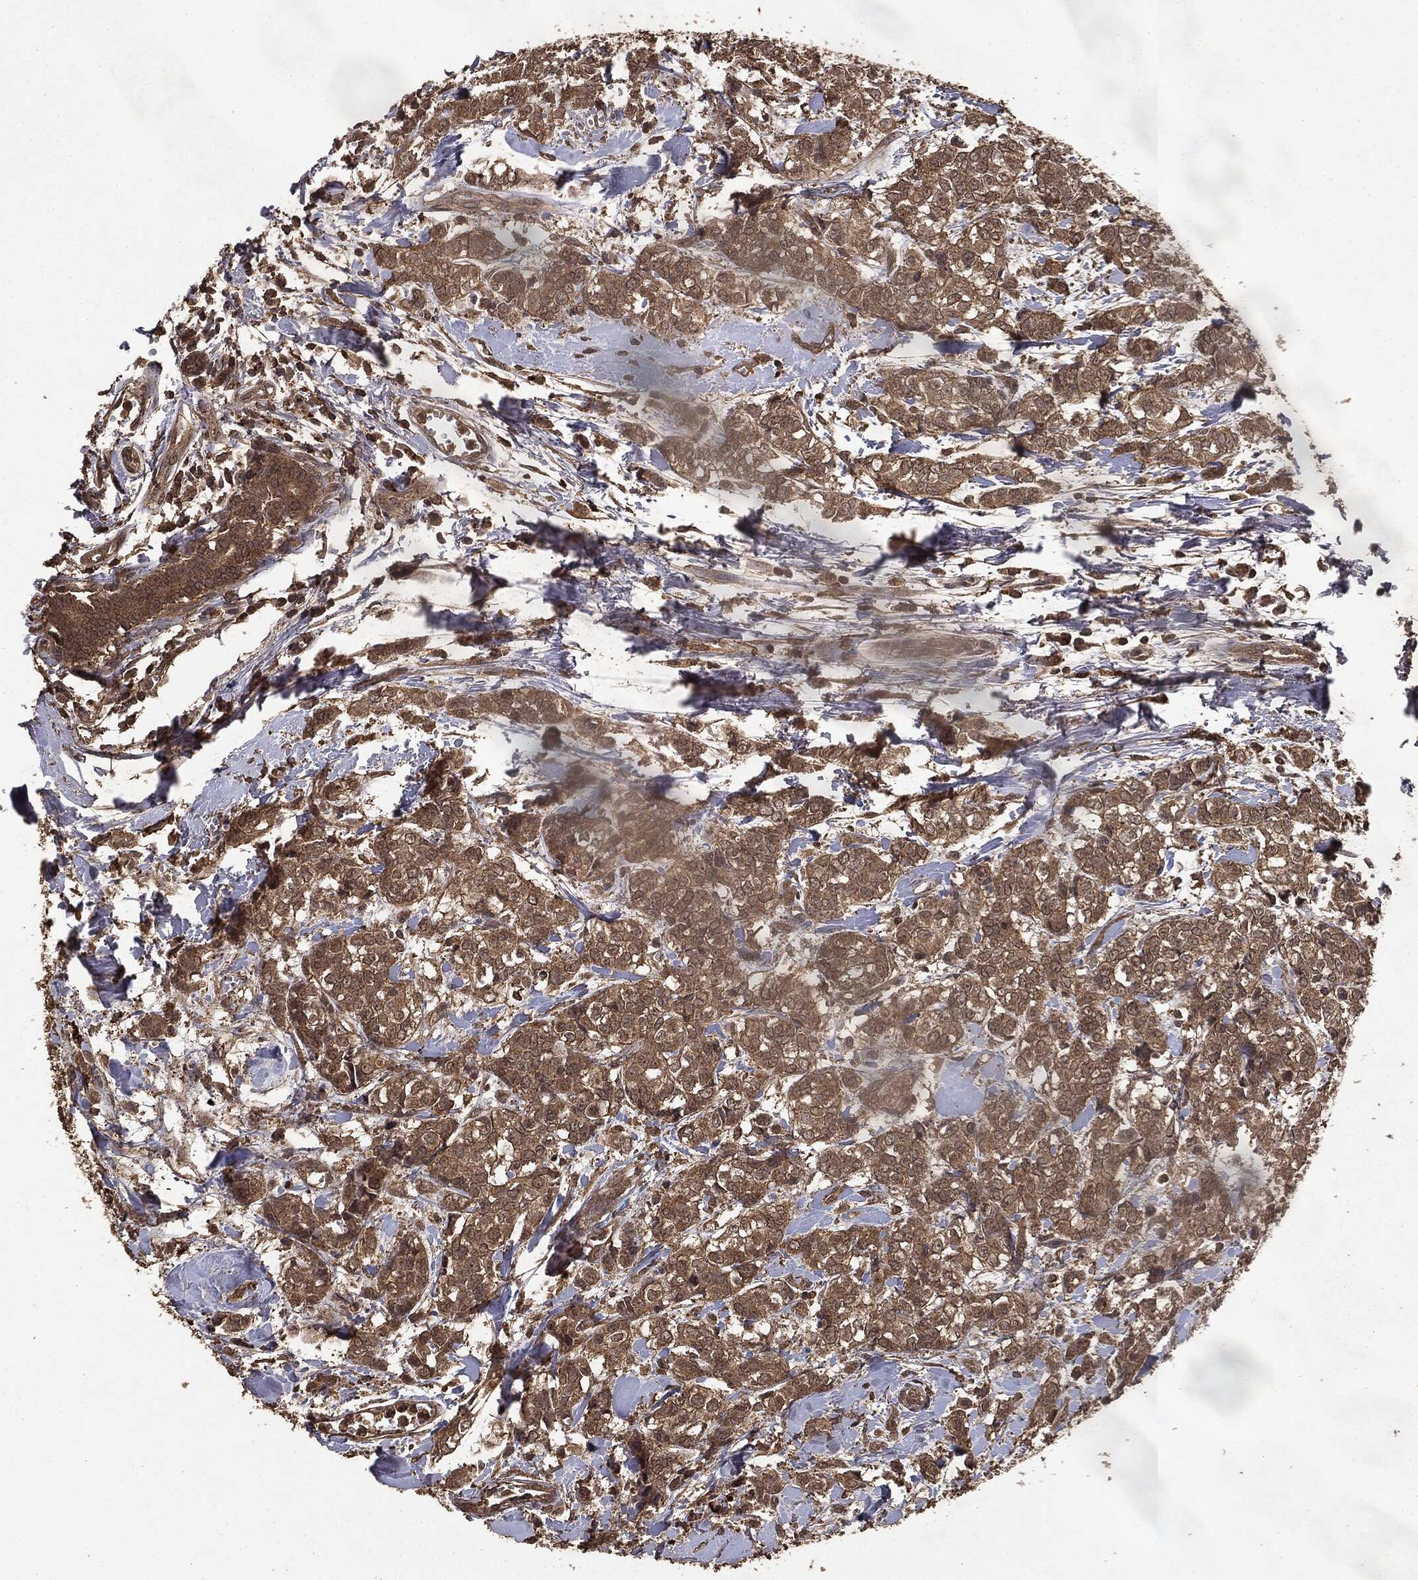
{"staining": {"intensity": "moderate", "quantity": ">75%", "location": "cytoplasmic/membranous"}, "tissue": "breast cancer", "cell_type": "Tumor cells", "image_type": "cancer", "snomed": [{"axis": "morphology", "description": "Duct carcinoma"}, {"axis": "topography", "description": "Breast"}], "caption": "Protein analysis of breast cancer (invasive ductal carcinoma) tissue exhibits moderate cytoplasmic/membranous staining in about >75% of tumor cells.", "gene": "NME1", "patient": {"sex": "female", "age": 61}}